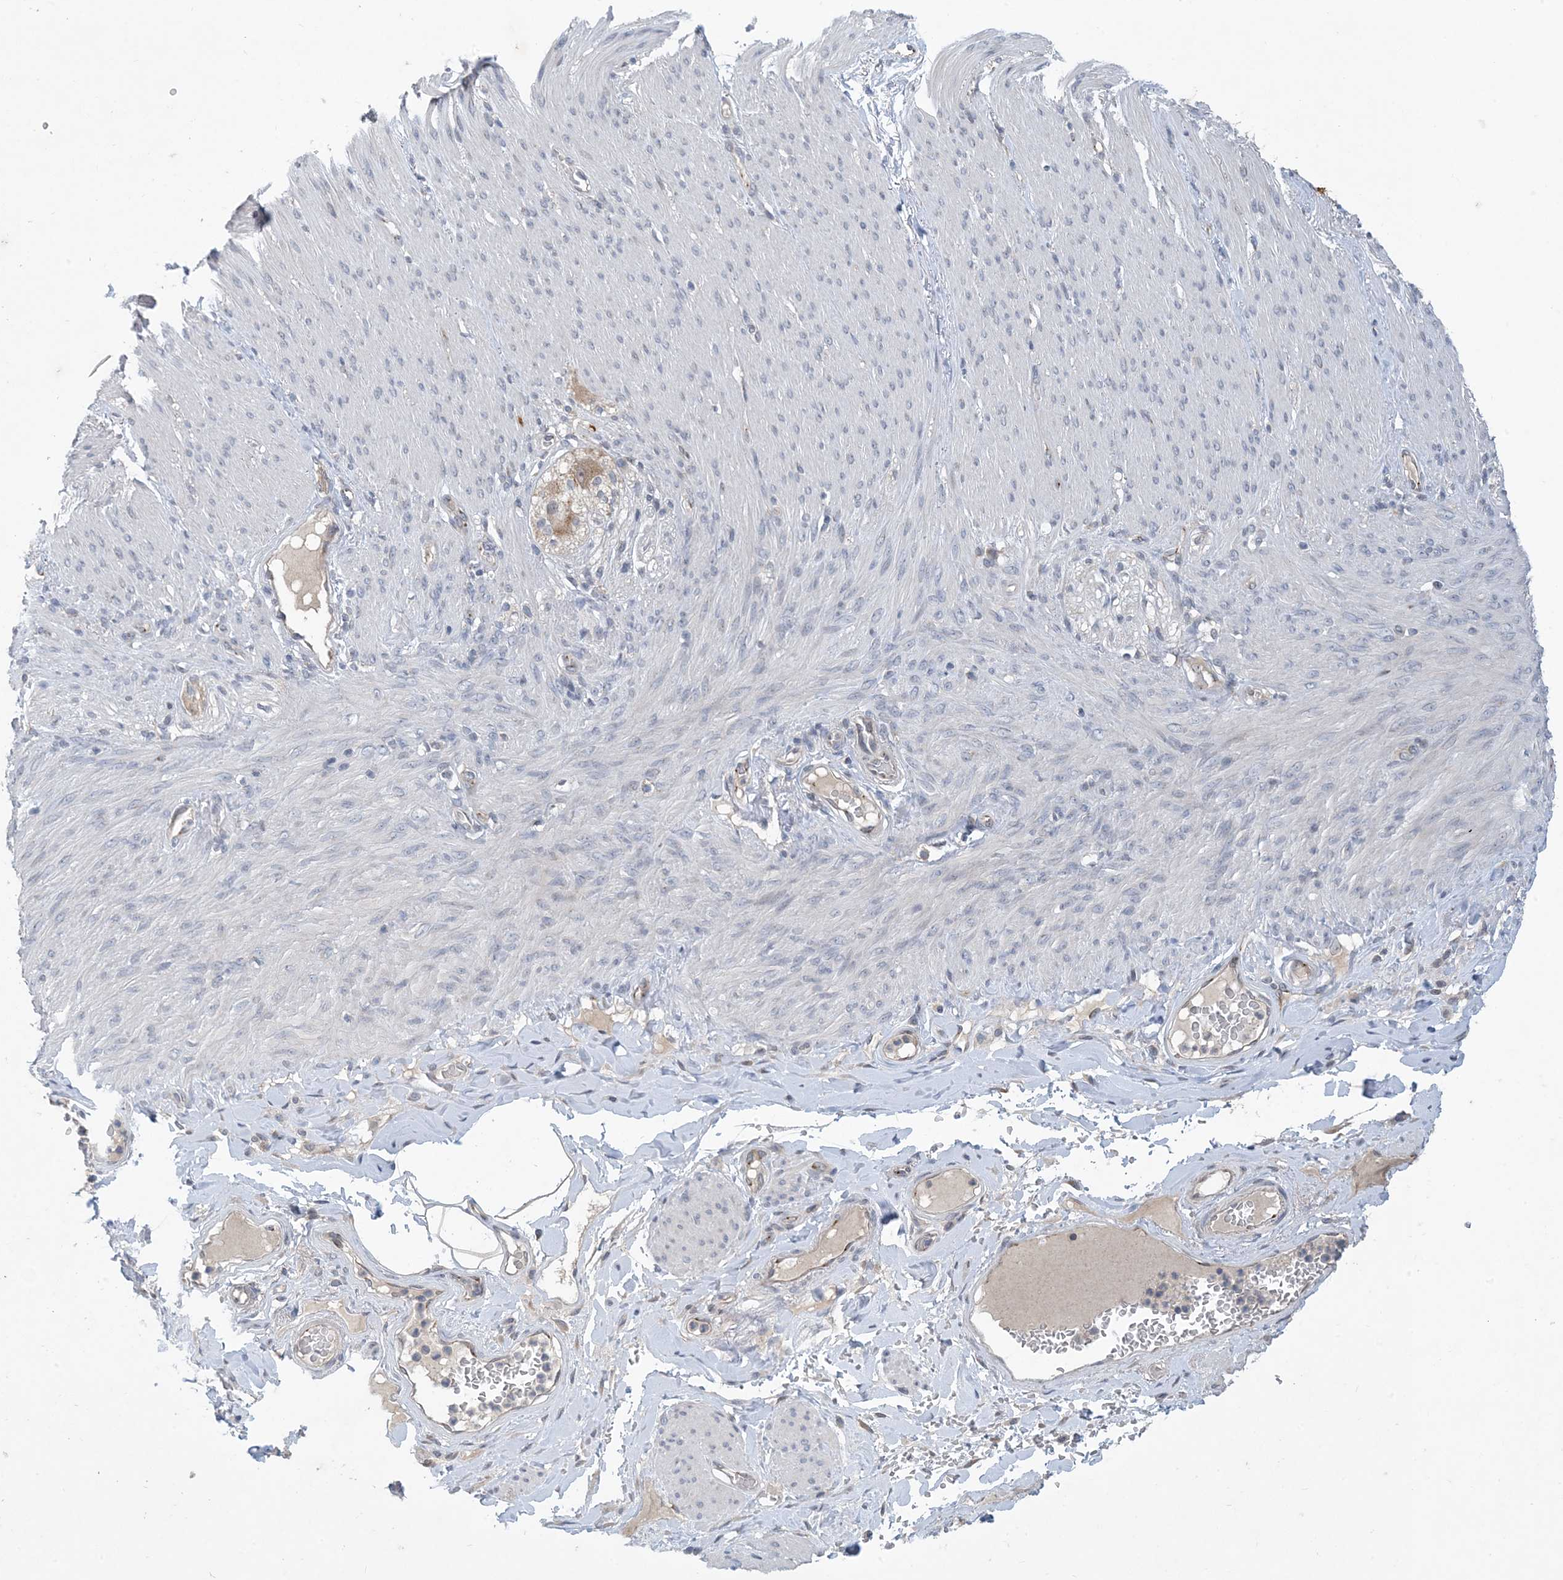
{"staining": {"intensity": "negative", "quantity": "none", "location": "none"}, "tissue": "adipose tissue", "cell_type": "Adipocytes", "image_type": "normal", "snomed": [{"axis": "morphology", "description": "Normal tissue, NOS"}, {"axis": "topography", "description": "Colon"}, {"axis": "topography", "description": "Peripheral nerve tissue"}], "caption": "The micrograph exhibits no staining of adipocytes in normal adipose tissue. Nuclei are stained in blue.", "gene": "TINAG", "patient": {"sex": "female", "age": 61}}